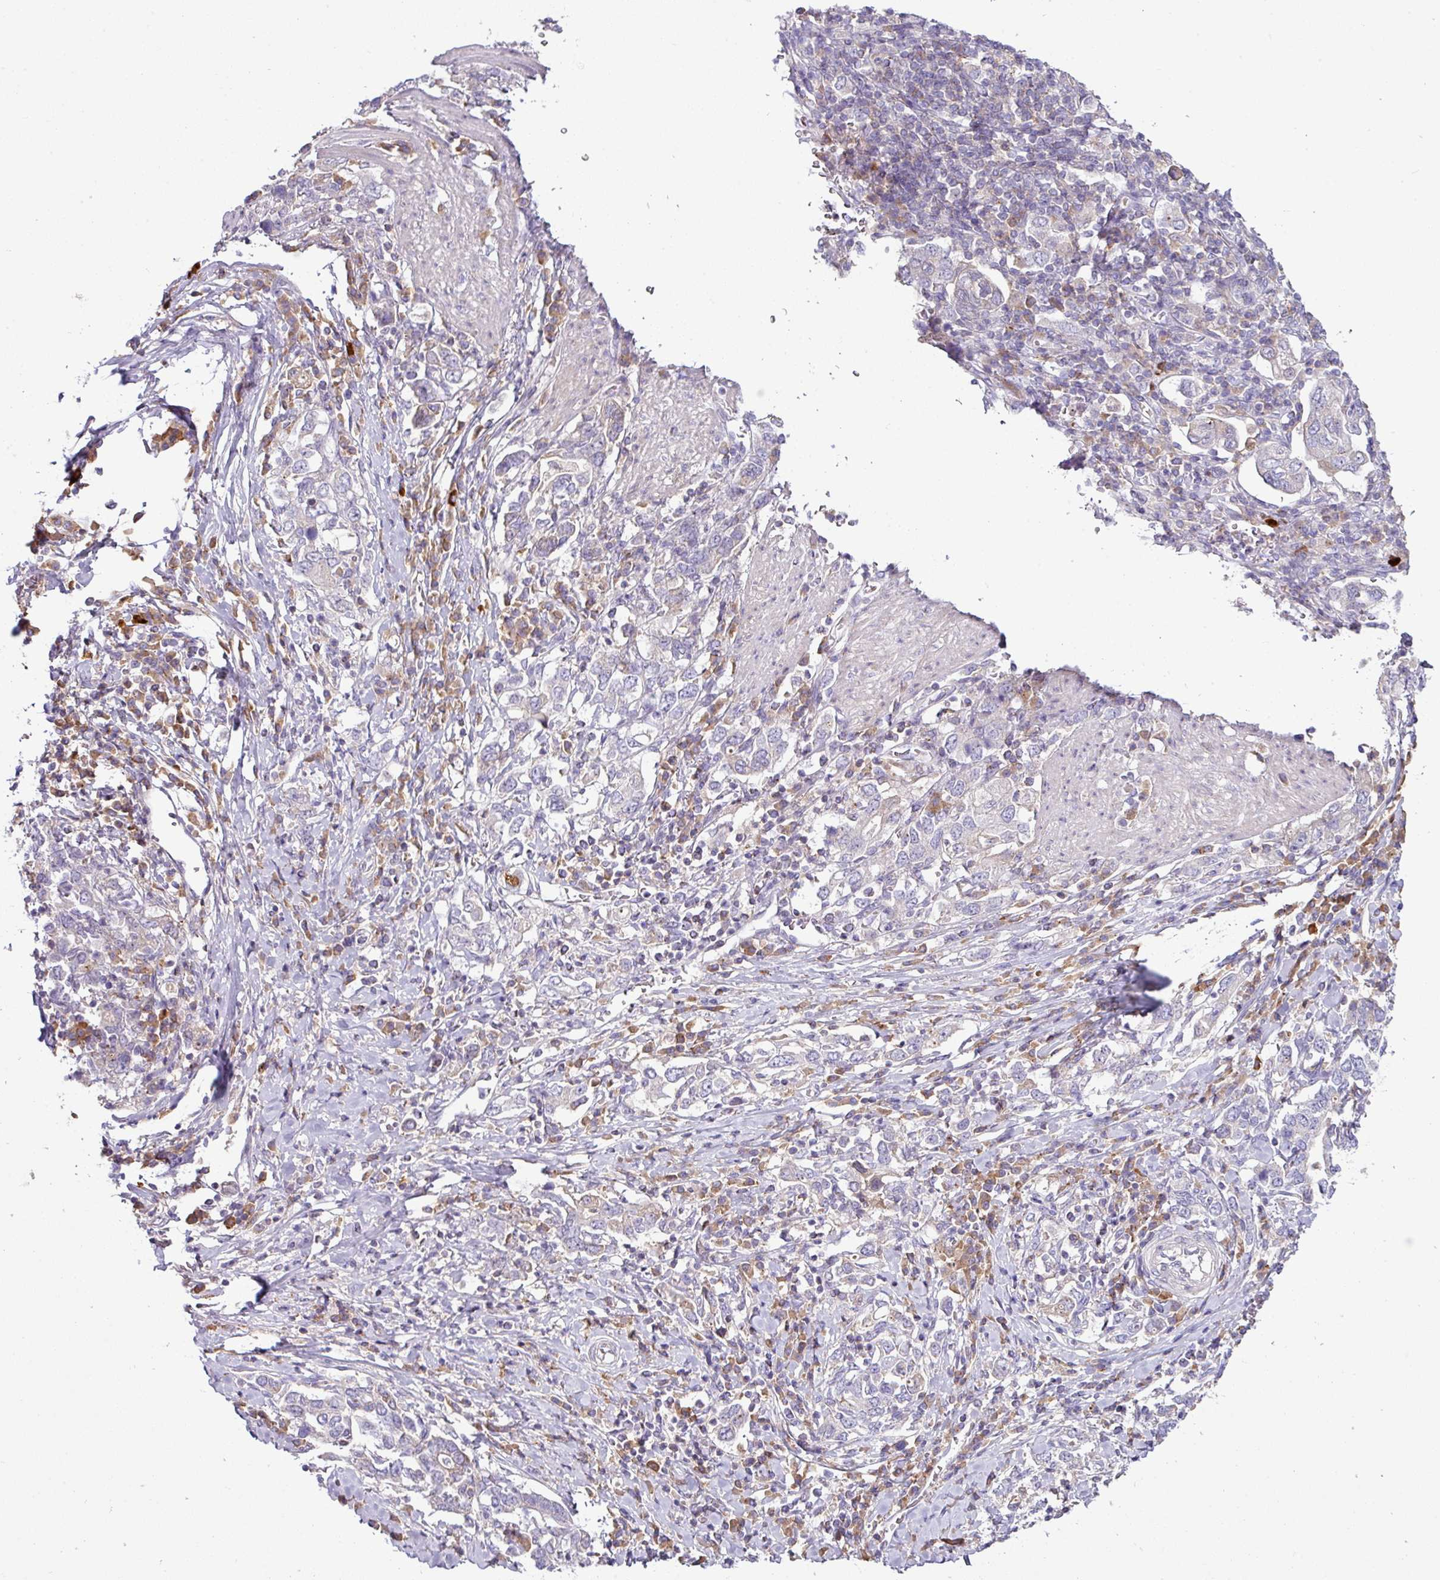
{"staining": {"intensity": "negative", "quantity": "none", "location": "none"}, "tissue": "stomach cancer", "cell_type": "Tumor cells", "image_type": "cancer", "snomed": [{"axis": "morphology", "description": "Adenocarcinoma, NOS"}, {"axis": "topography", "description": "Stomach, upper"}, {"axis": "topography", "description": "Stomach"}], "caption": "Micrograph shows no significant protein positivity in tumor cells of stomach cancer (adenocarcinoma). Nuclei are stained in blue.", "gene": "SLAMF6", "patient": {"sex": "male", "age": 62}}